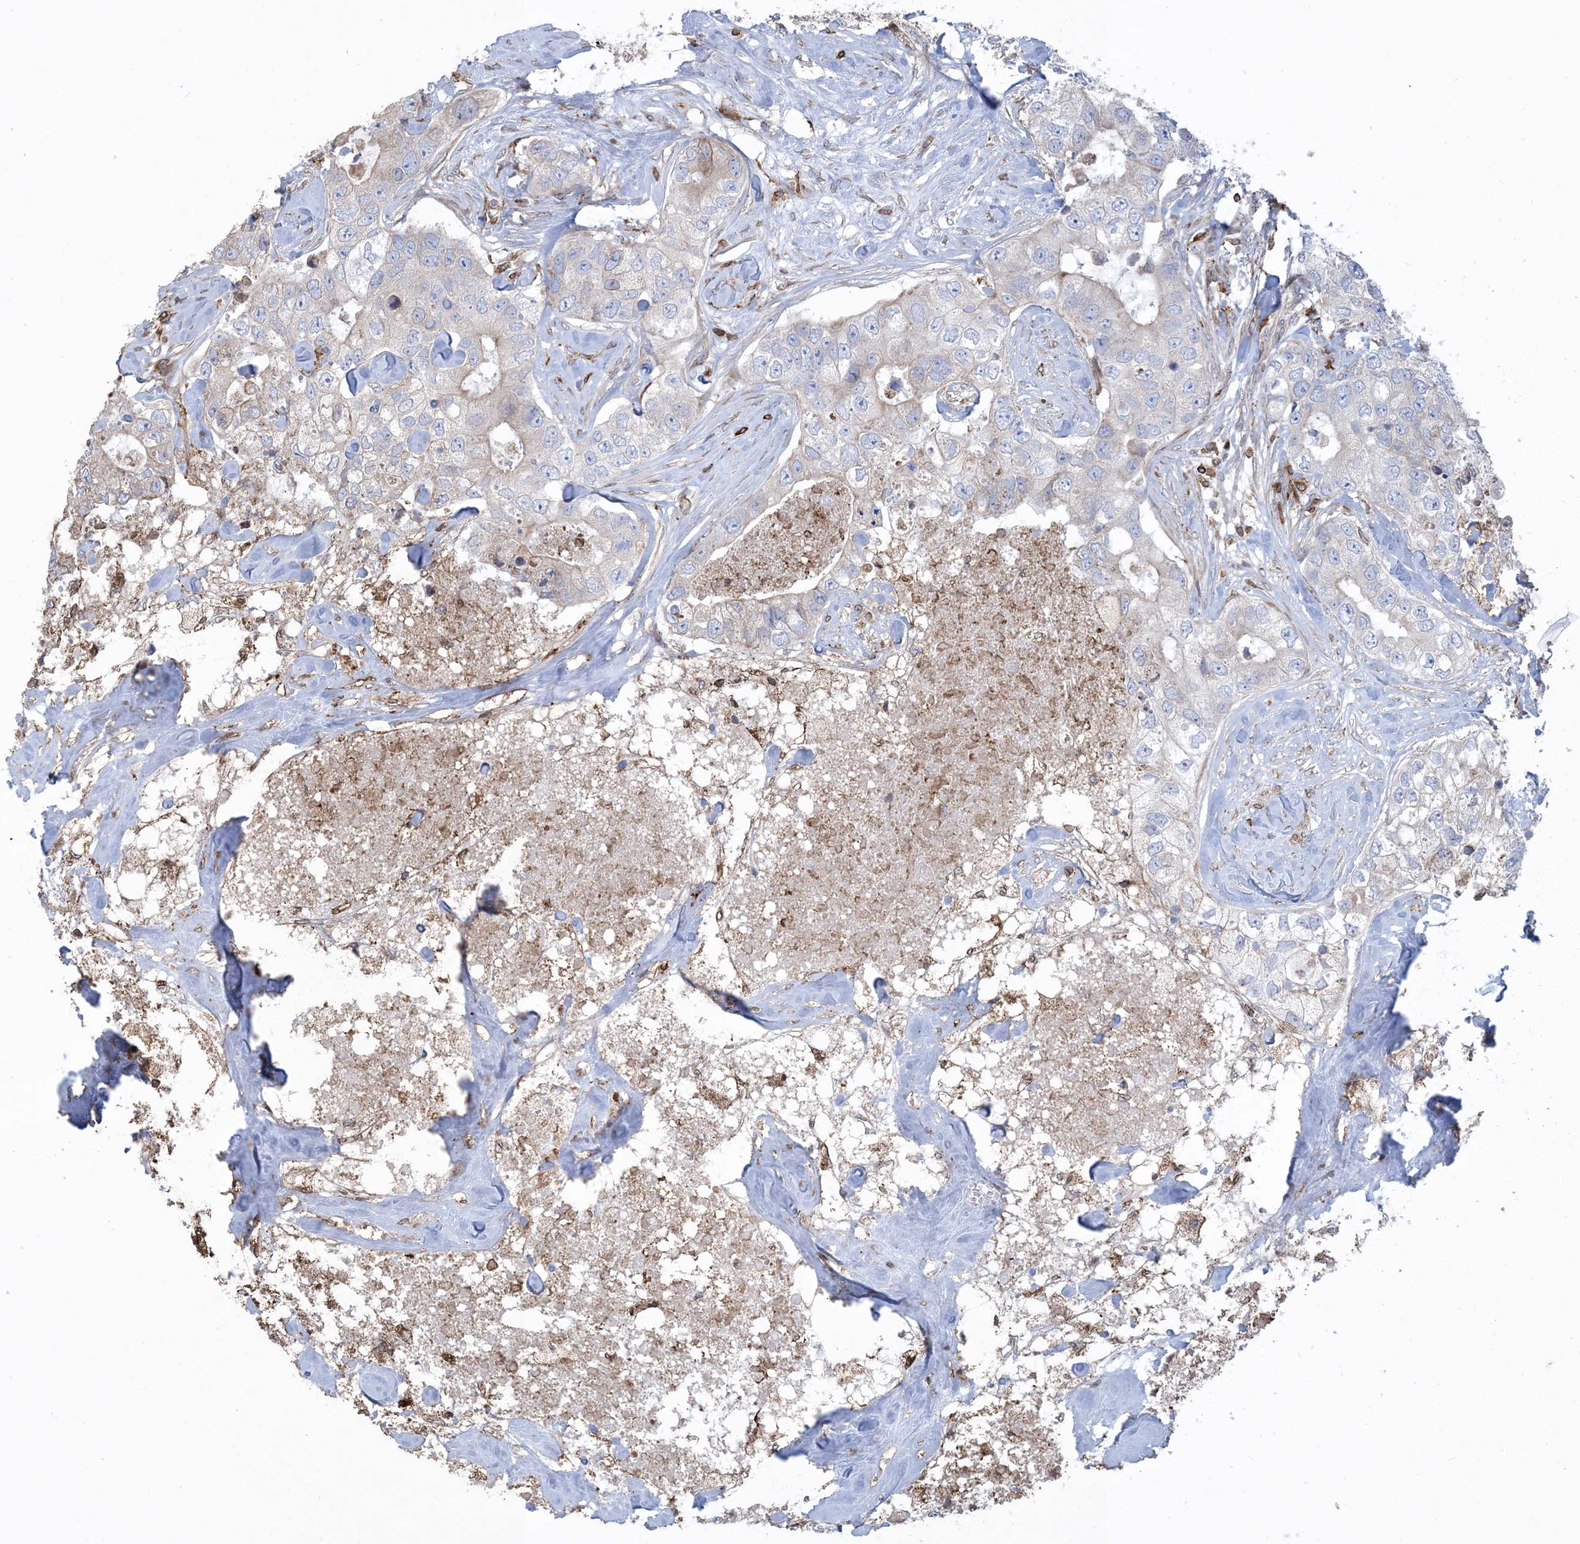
{"staining": {"intensity": "weak", "quantity": "<25%", "location": "cytoplasmic/membranous"}, "tissue": "breast cancer", "cell_type": "Tumor cells", "image_type": "cancer", "snomed": [{"axis": "morphology", "description": "Duct carcinoma"}, {"axis": "topography", "description": "Breast"}], "caption": "The immunohistochemistry image has no significant expression in tumor cells of breast cancer (intraductal carcinoma) tissue.", "gene": "SHANK1", "patient": {"sex": "female", "age": 62}}